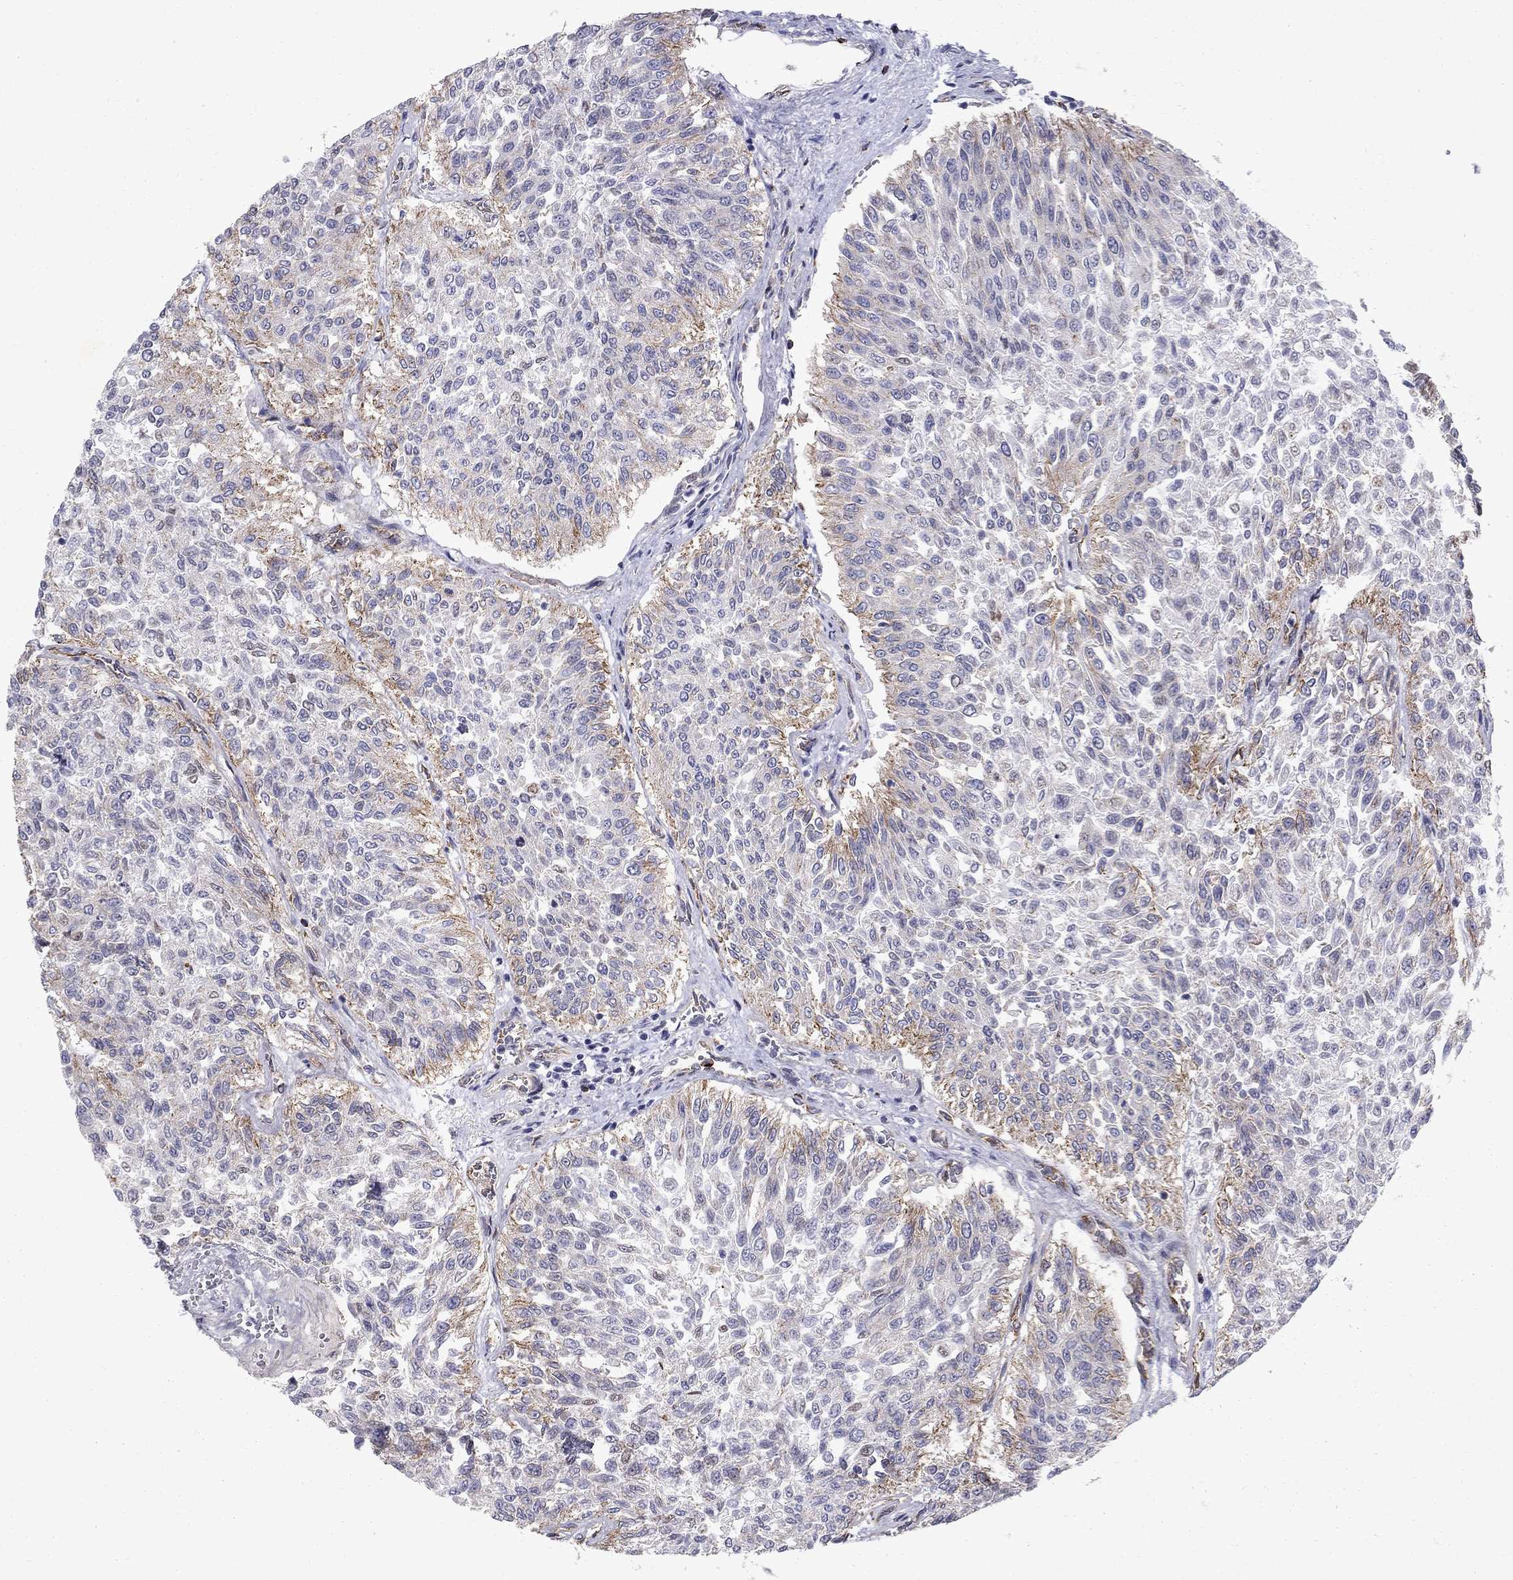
{"staining": {"intensity": "moderate", "quantity": "<25%", "location": "cytoplasmic/membranous"}, "tissue": "urothelial cancer", "cell_type": "Tumor cells", "image_type": "cancer", "snomed": [{"axis": "morphology", "description": "Urothelial carcinoma, Low grade"}, {"axis": "topography", "description": "Urinary bladder"}], "caption": "This is a photomicrograph of IHC staining of urothelial cancer, which shows moderate expression in the cytoplasmic/membranous of tumor cells.", "gene": "CLIC6", "patient": {"sex": "male", "age": 78}}